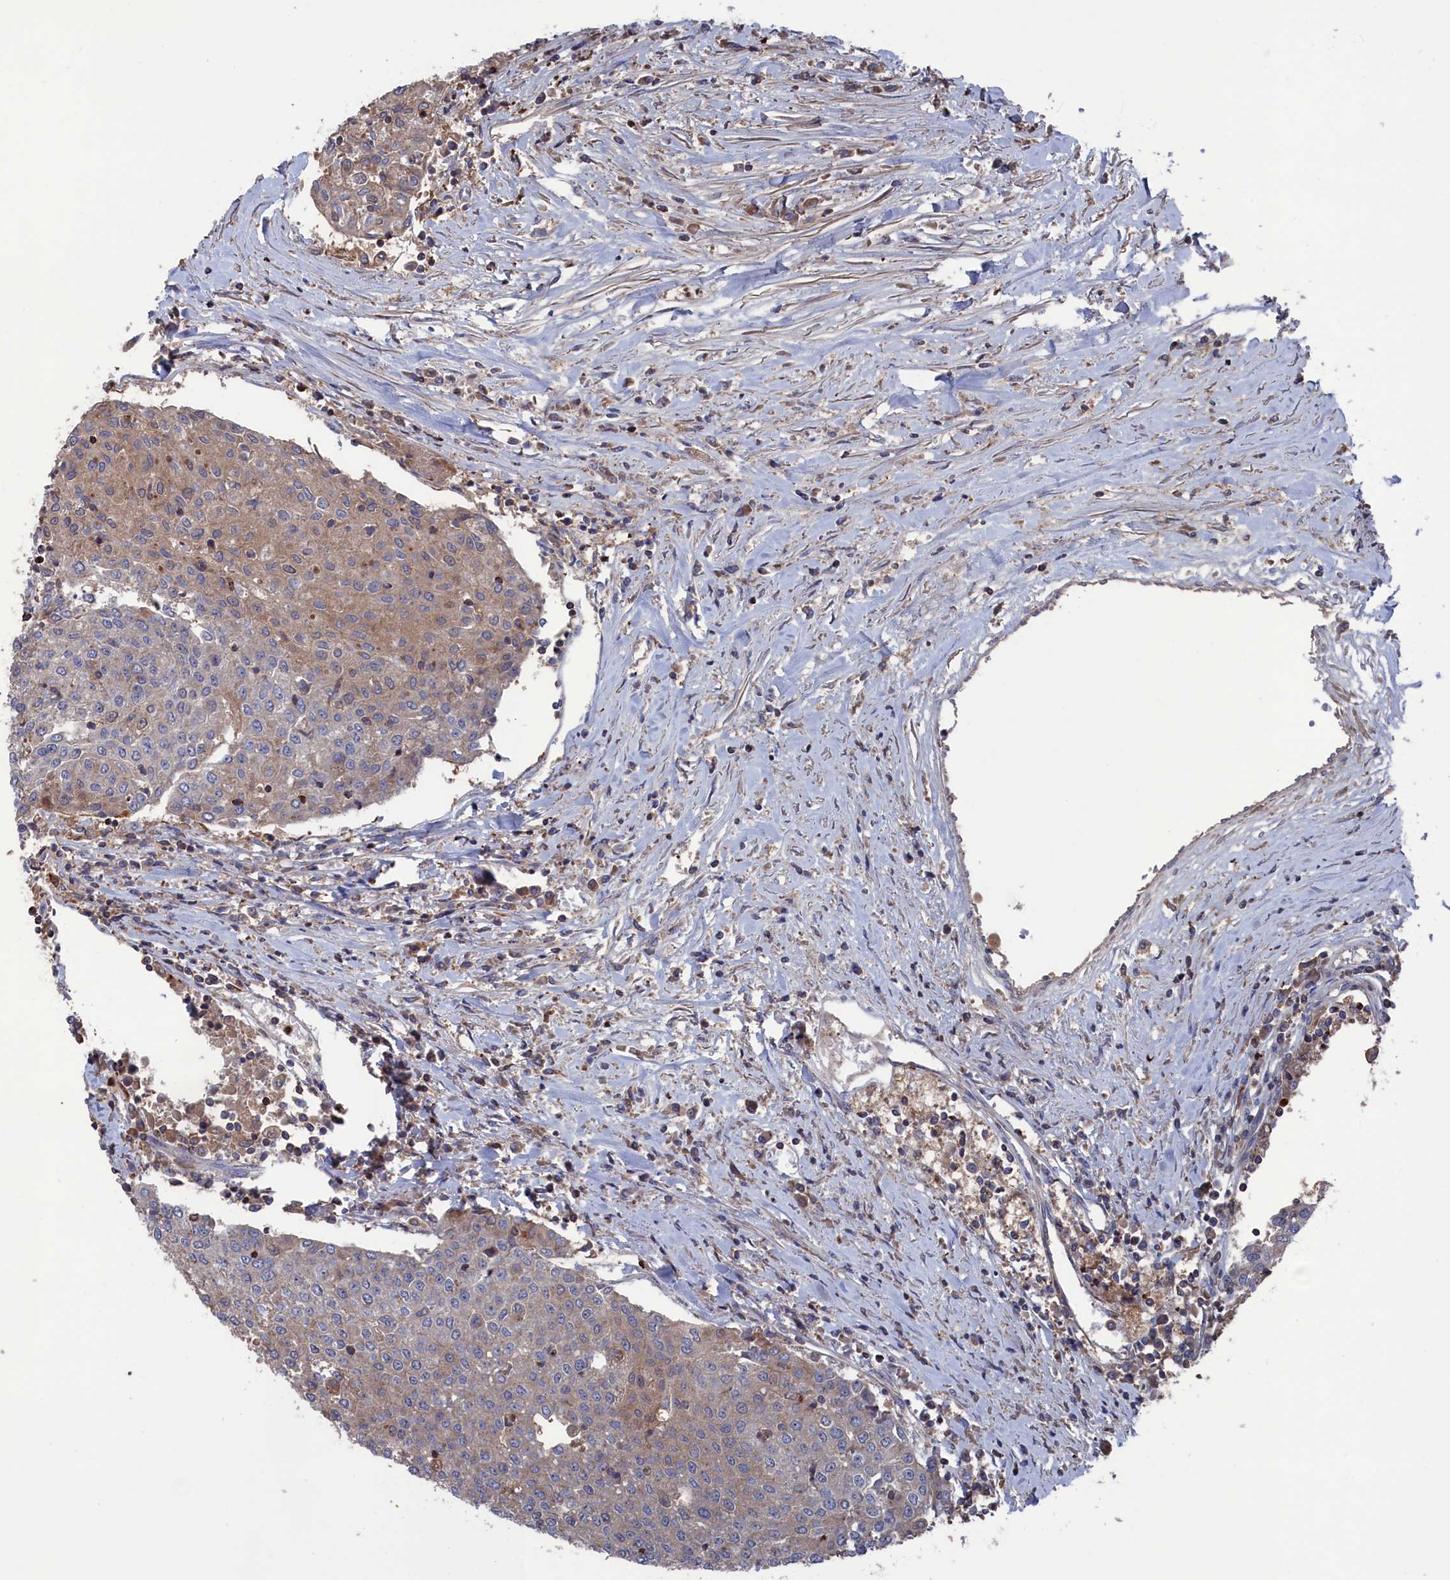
{"staining": {"intensity": "weak", "quantity": "<25%", "location": "cytoplasmic/membranous"}, "tissue": "urothelial cancer", "cell_type": "Tumor cells", "image_type": "cancer", "snomed": [{"axis": "morphology", "description": "Urothelial carcinoma, High grade"}, {"axis": "topography", "description": "Urinary bladder"}], "caption": "IHC micrograph of neoplastic tissue: human urothelial cancer stained with DAB displays no significant protein positivity in tumor cells. Brightfield microscopy of immunohistochemistry (IHC) stained with DAB (3,3'-diaminobenzidine) (brown) and hematoxylin (blue), captured at high magnification.", "gene": "PLA2G15", "patient": {"sex": "female", "age": 85}}